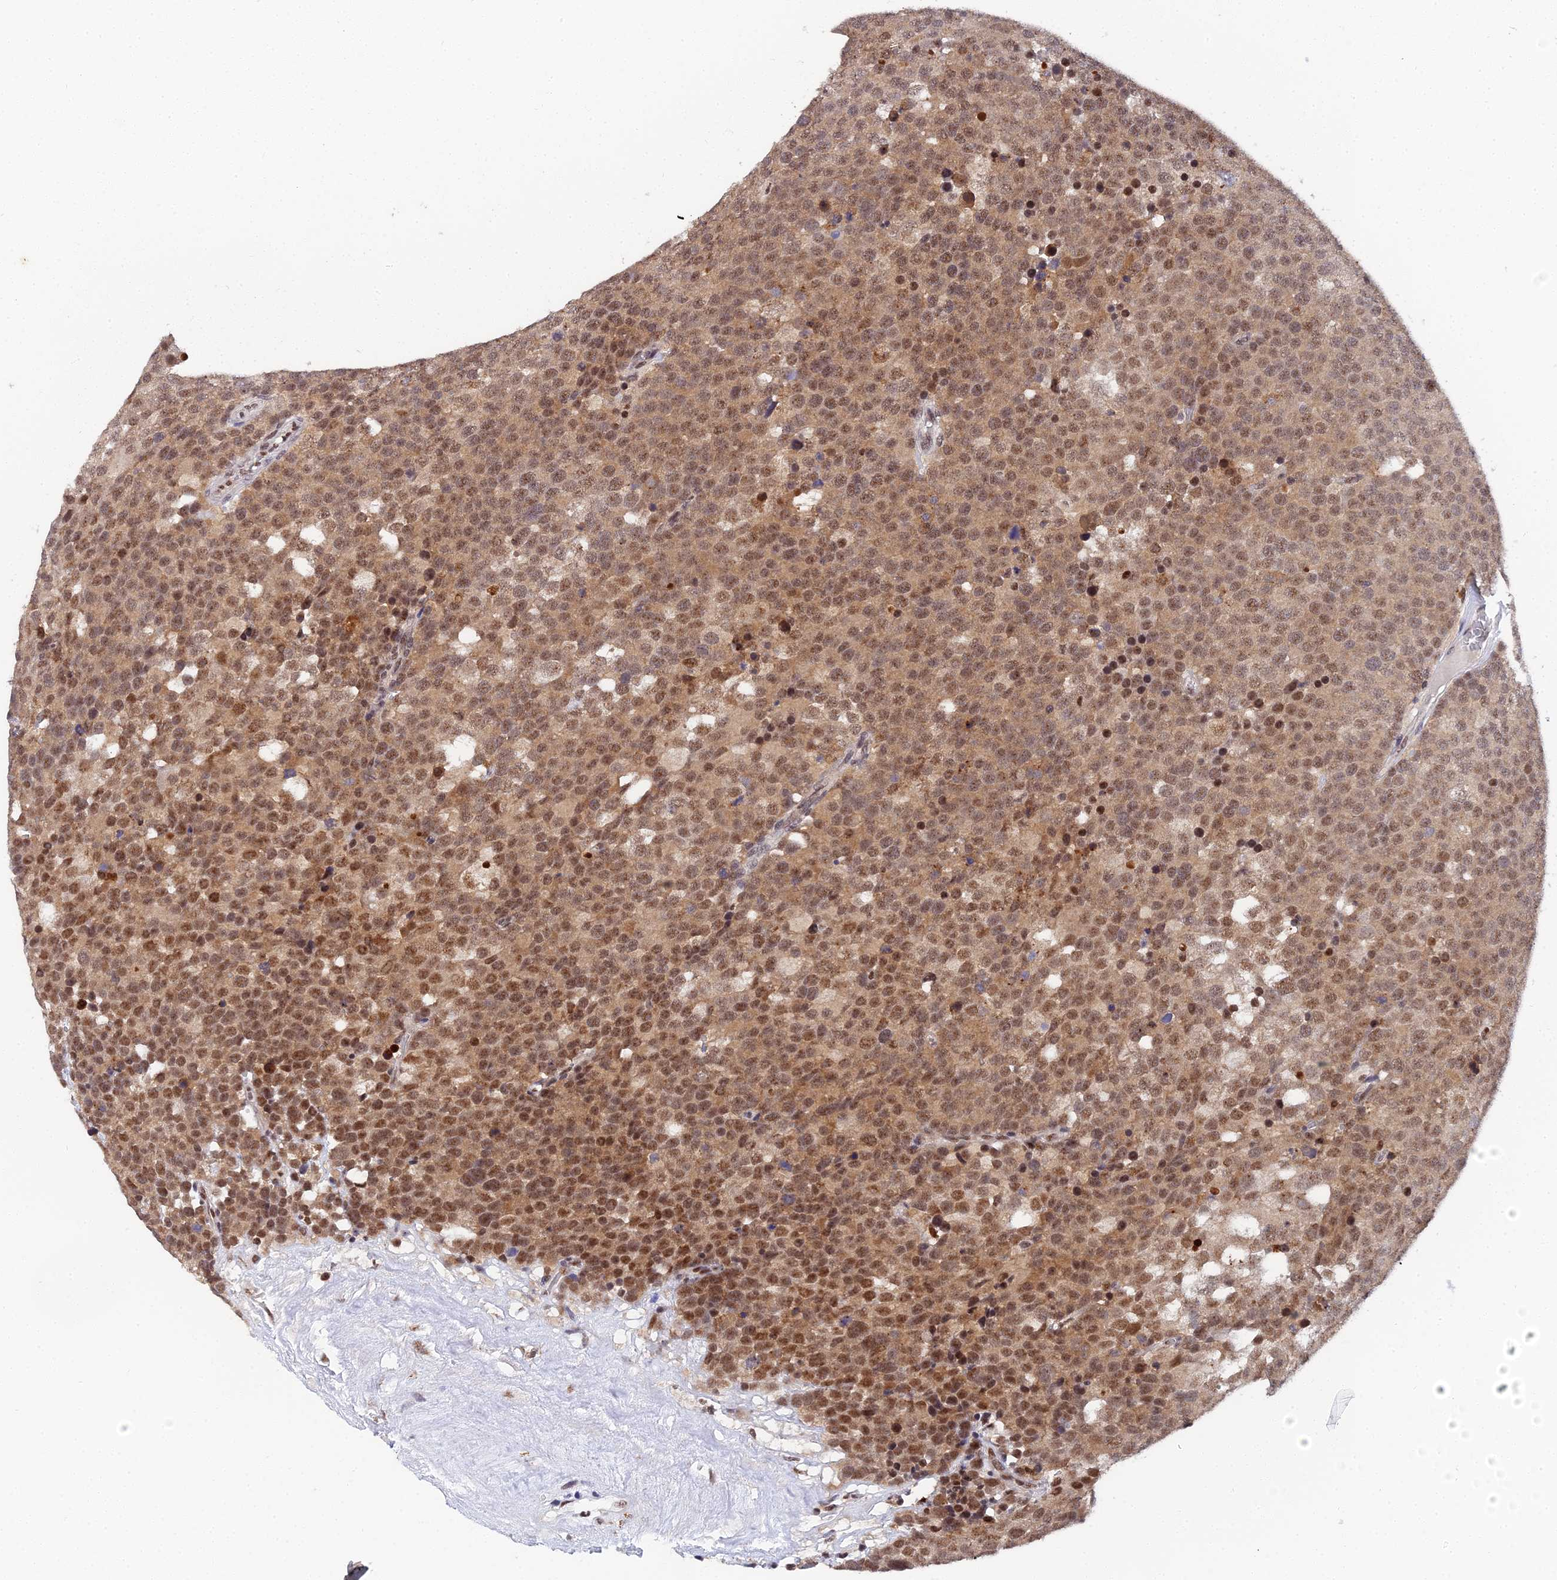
{"staining": {"intensity": "moderate", "quantity": ">75%", "location": "nuclear"}, "tissue": "testis cancer", "cell_type": "Tumor cells", "image_type": "cancer", "snomed": [{"axis": "morphology", "description": "Seminoma, NOS"}, {"axis": "topography", "description": "Testis"}], "caption": "Immunohistochemistry of human testis cancer (seminoma) exhibits medium levels of moderate nuclear staining in approximately >75% of tumor cells.", "gene": "MAGOHB", "patient": {"sex": "male", "age": 71}}